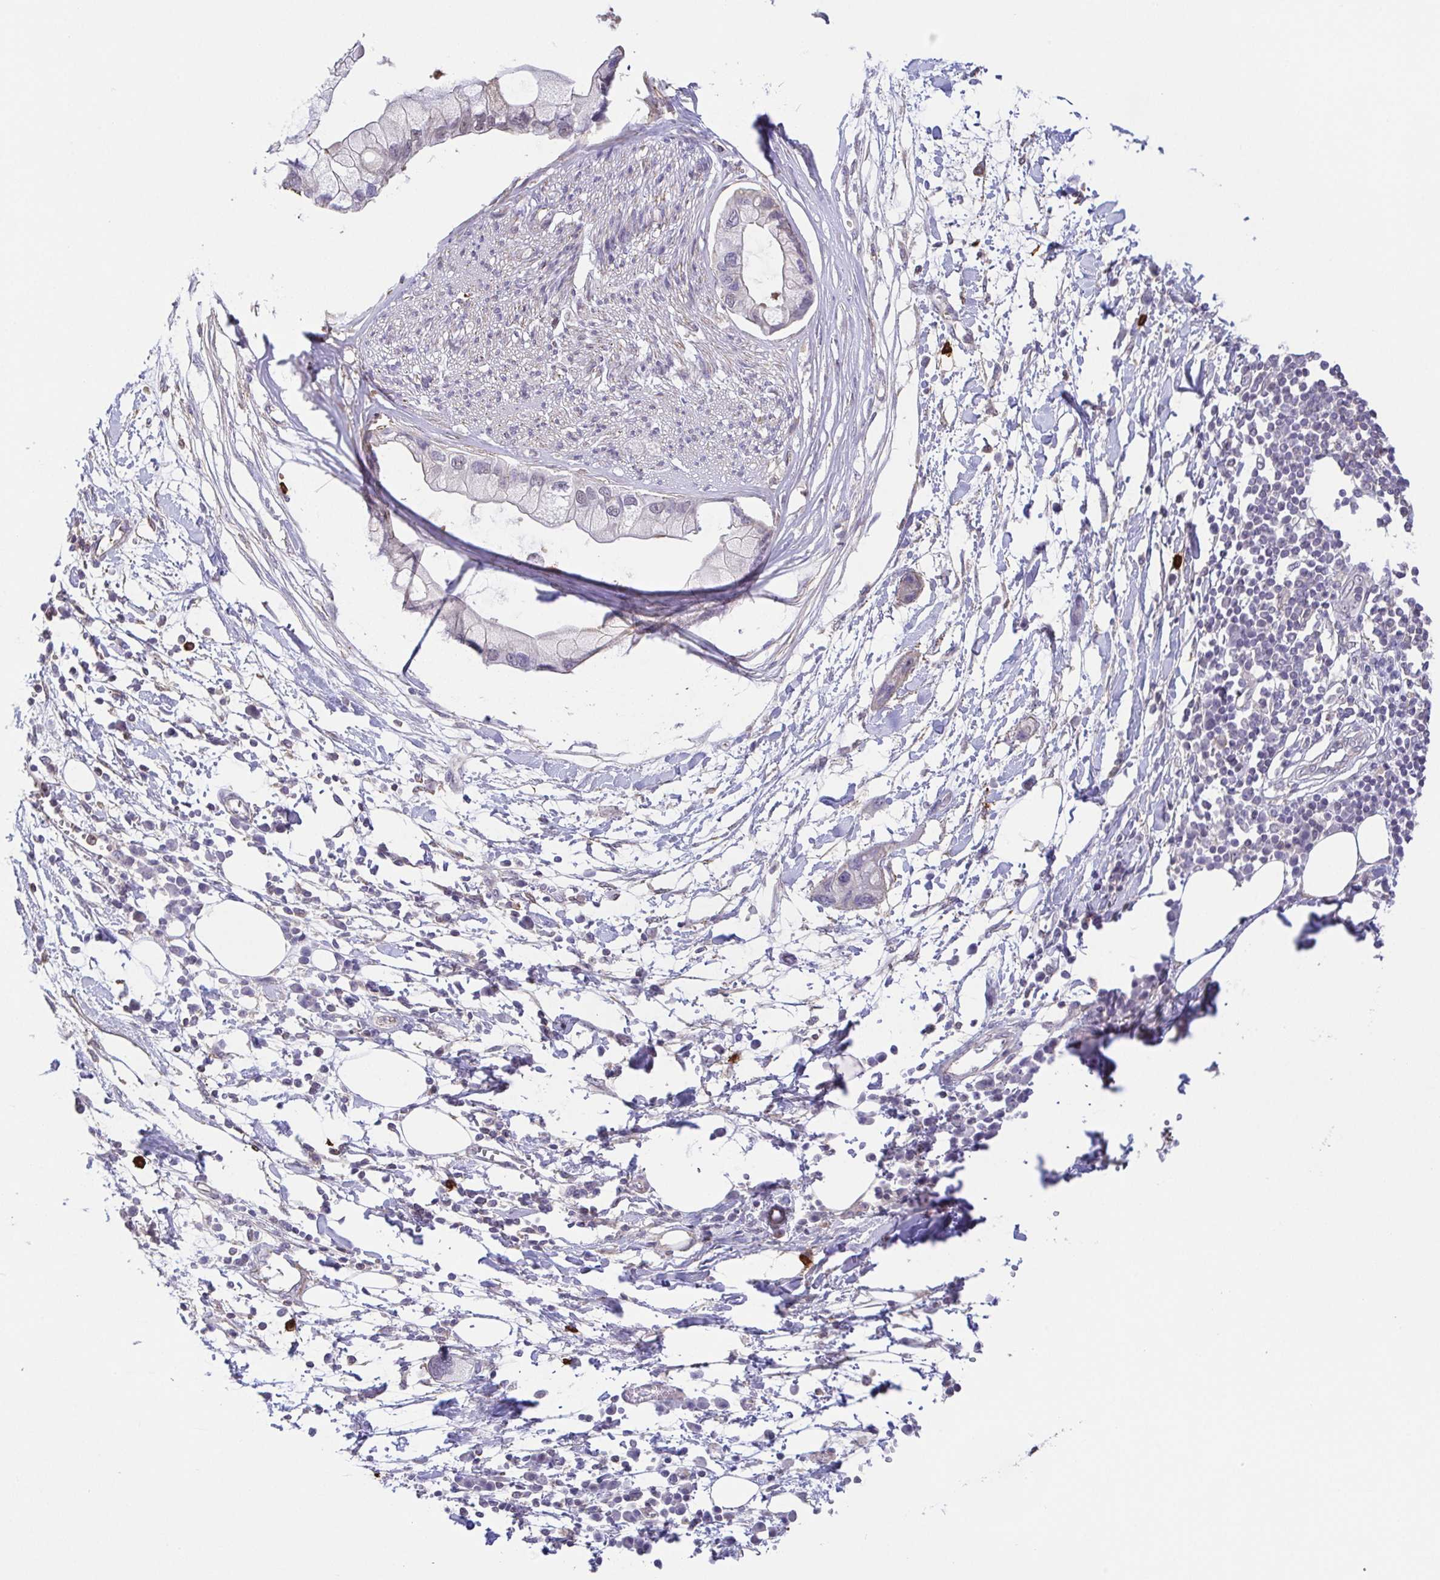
{"staining": {"intensity": "negative", "quantity": "none", "location": "none"}, "tissue": "pancreatic cancer", "cell_type": "Tumor cells", "image_type": "cancer", "snomed": [{"axis": "morphology", "description": "Adenocarcinoma, NOS"}, {"axis": "topography", "description": "Pancreas"}], "caption": "Tumor cells are negative for protein expression in human adenocarcinoma (pancreatic).", "gene": "PREPL", "patient": {"sex": "female", "age": 73}}